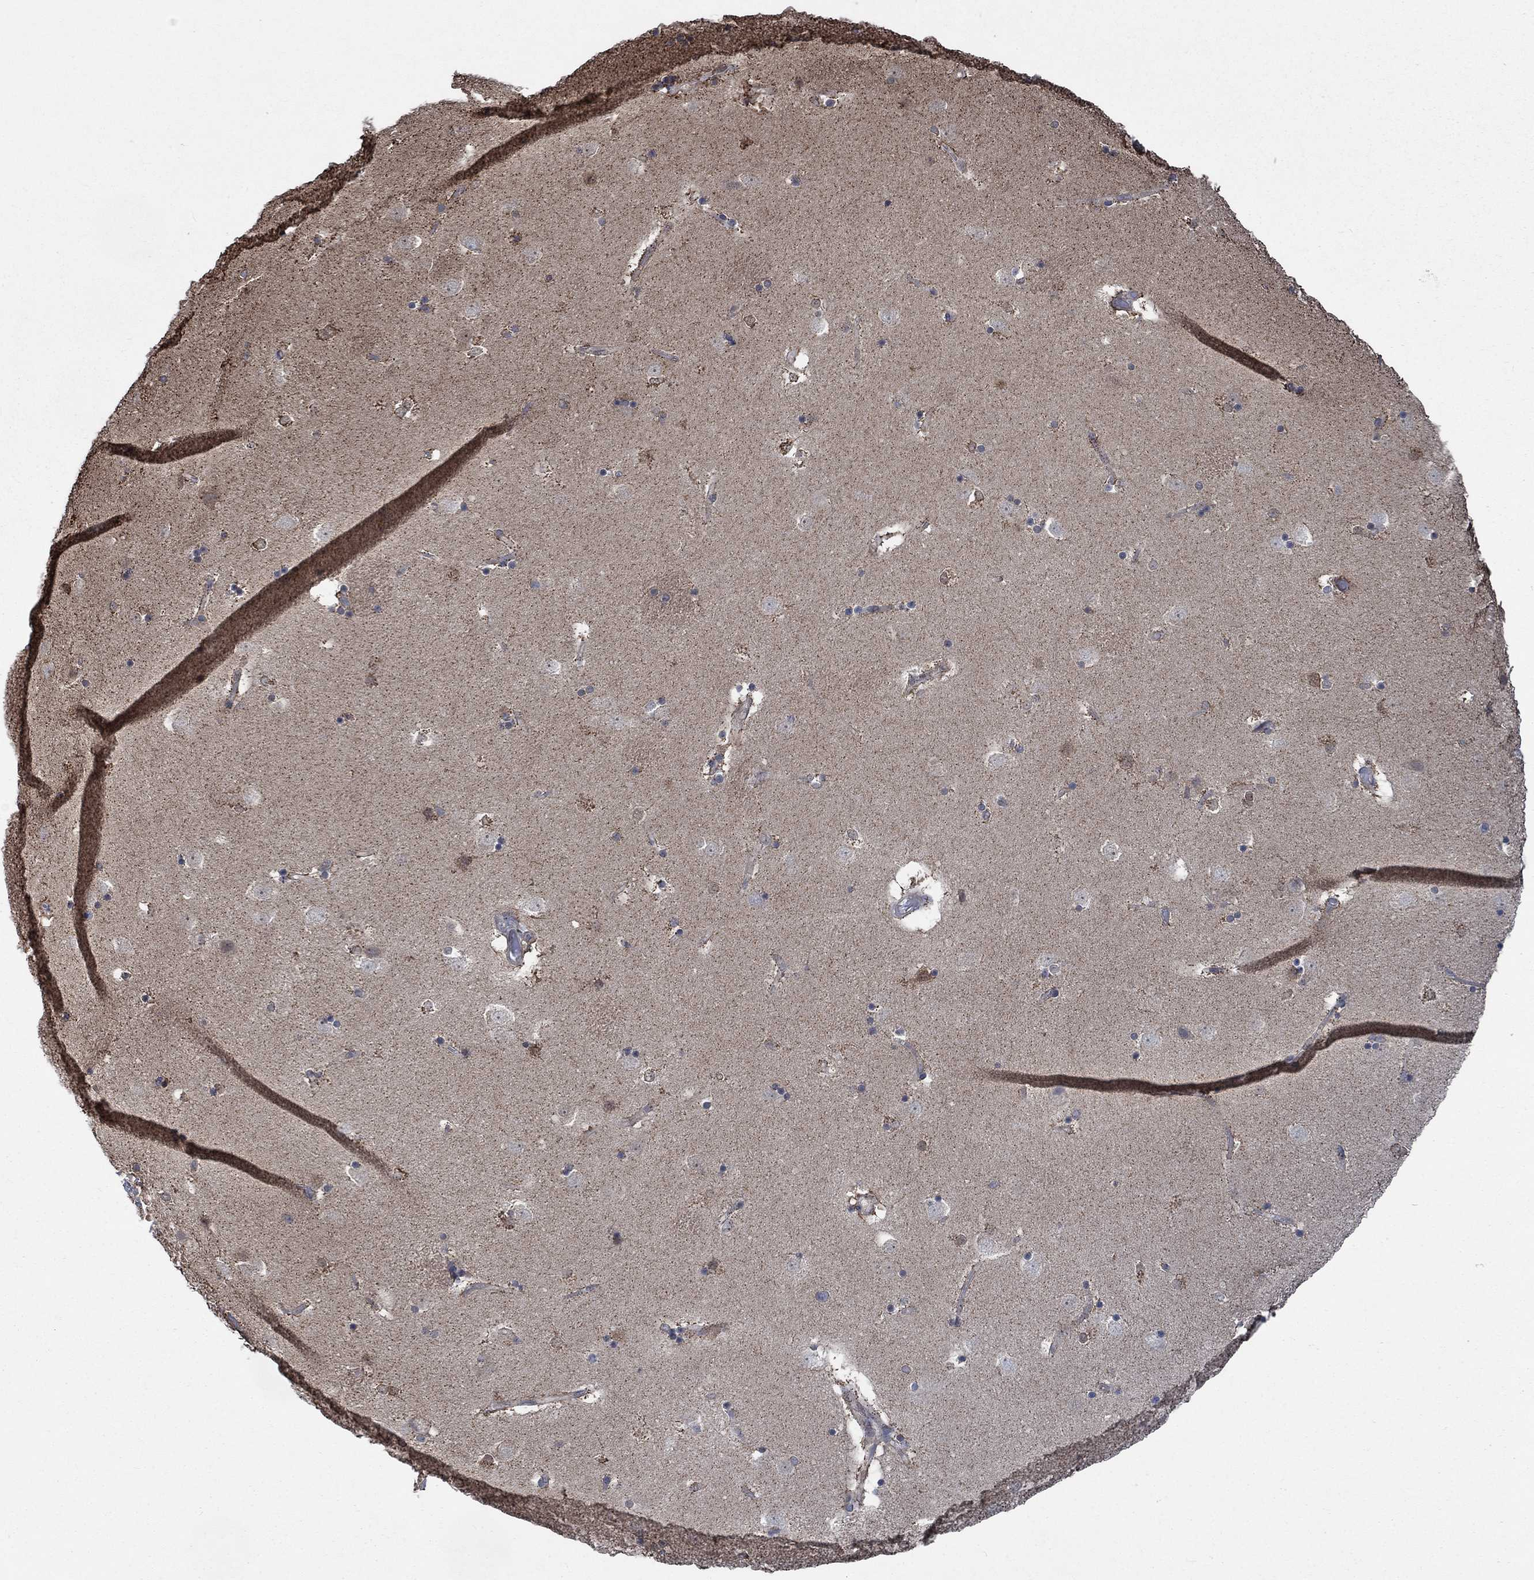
{"staining": {"intensity": "weak", "quantity": ">75%", "location": "cytoplasmic/membranous"}, "tissue": "caudate", "cell_type": "Glial cells", "image_type": "normal", "snomed": [{"axis": "morphology", "description": "Normal tissue, NOS"}, {"axis": "topography", "description": "Lateral ventricle wall"}], "caption": "The histopathology image displays immunohistochemical staining of benign caudate. There is weak cytoplasmic/membranous expression is present in about >75% of glial cells. (brown staining indicates protein expression, while blue staining denotes nuclei).", "gene": "STXBP6", "patient": {"sex": "male", "age": 51}}